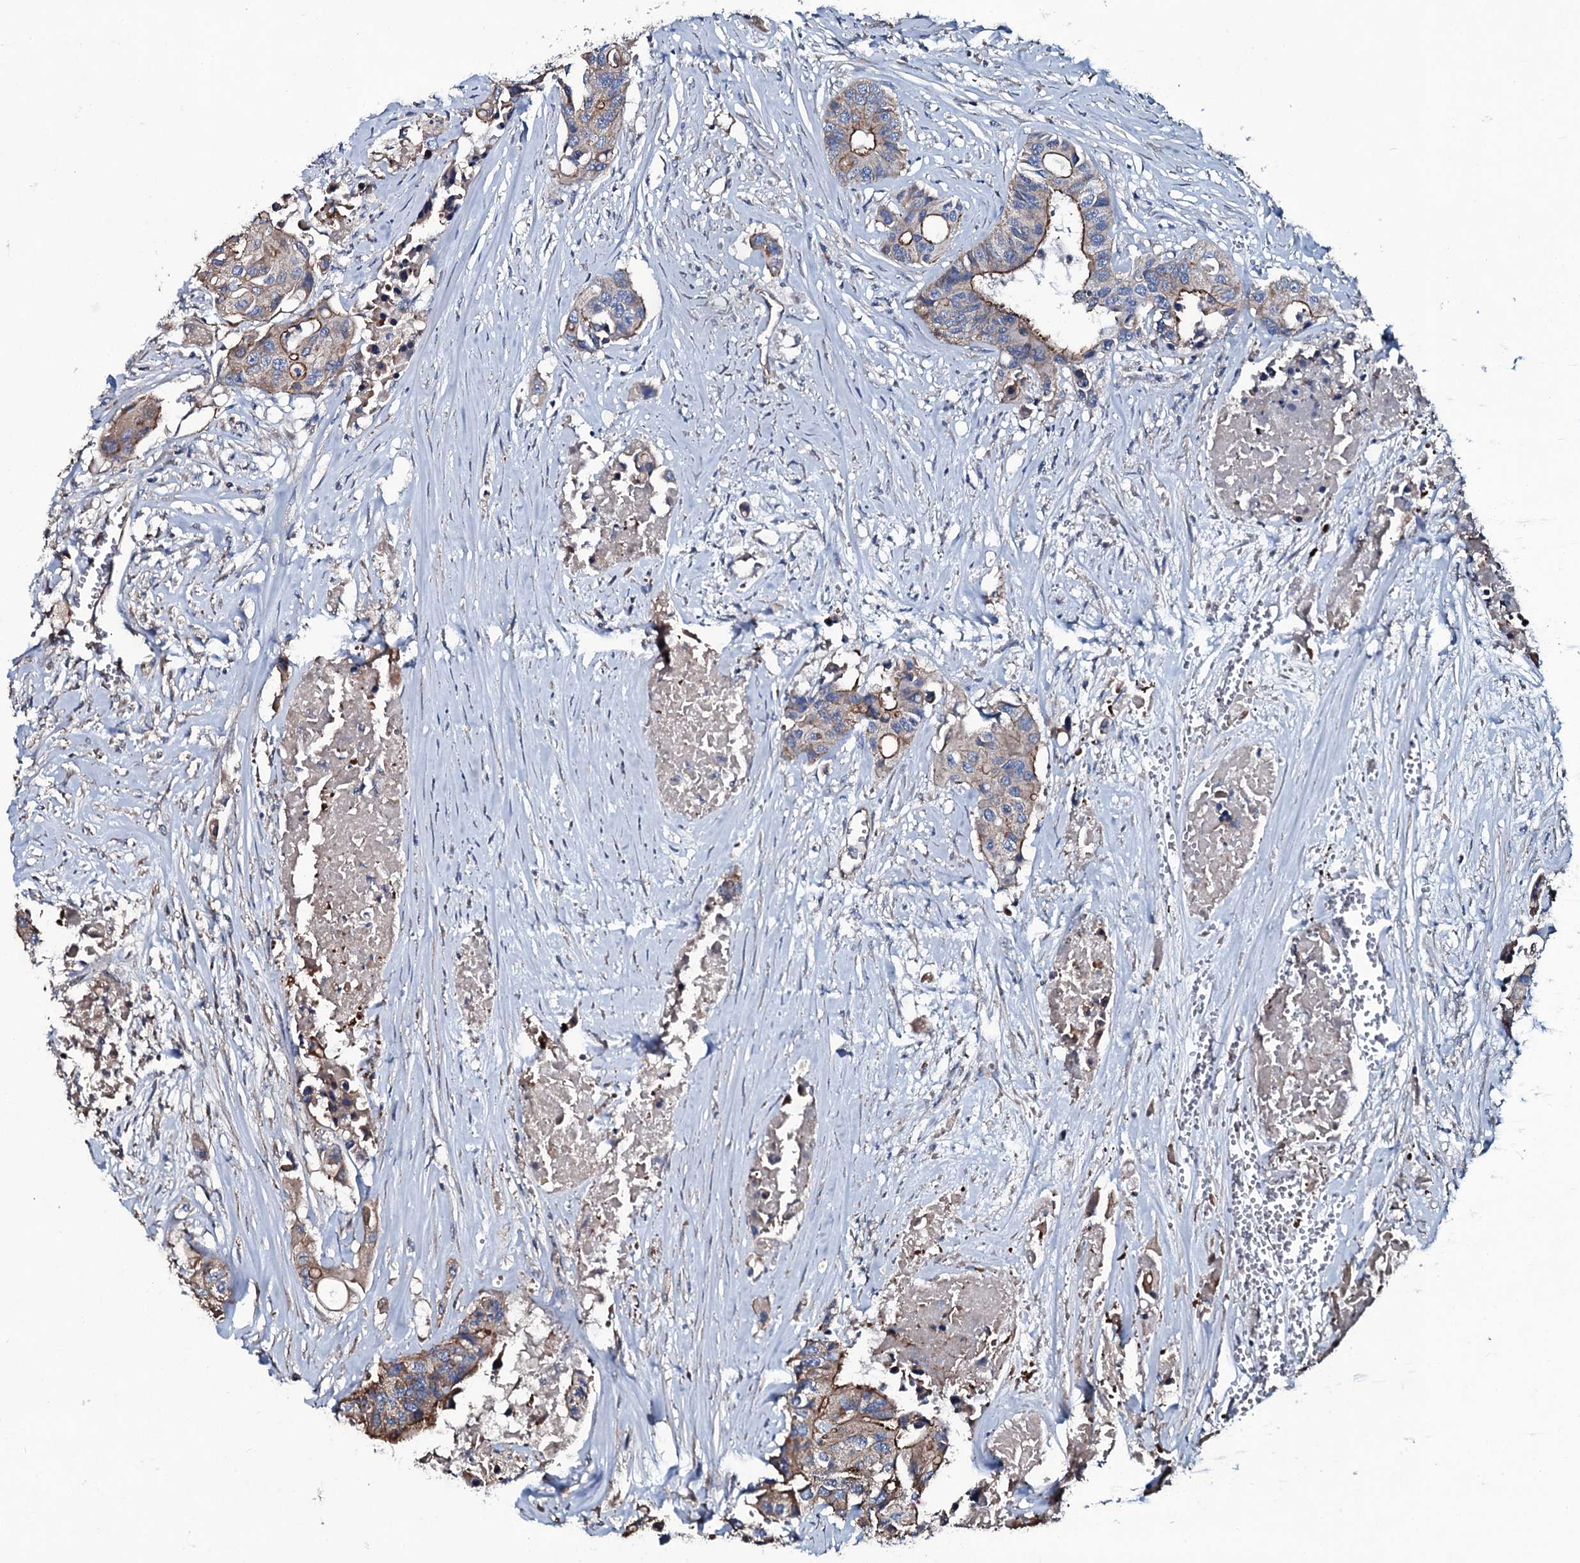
{"staining": {"intensity": "moderate", "quantity": "25%-75%", "location": "cytoplasmic/membranous"}, "tissue": "colorectal cancer", "cell_type": "Tumor cells", "image_type": "cancer", "snomed": [{"axis": "morphology", "description": "Adenocarcinoma, NOS"}, {"axis": "topography", "description": "Colon"}], "caption": "A histopathology image showing moderate cytoplasmic/membranous positivity in about 25%-75% of tumor cells in adenocarcinoma (colorectal), as visualized by brown immunohistochemical staining.", "gene": "DMAC2", "patient": {"sex": "male", "age": 77}}